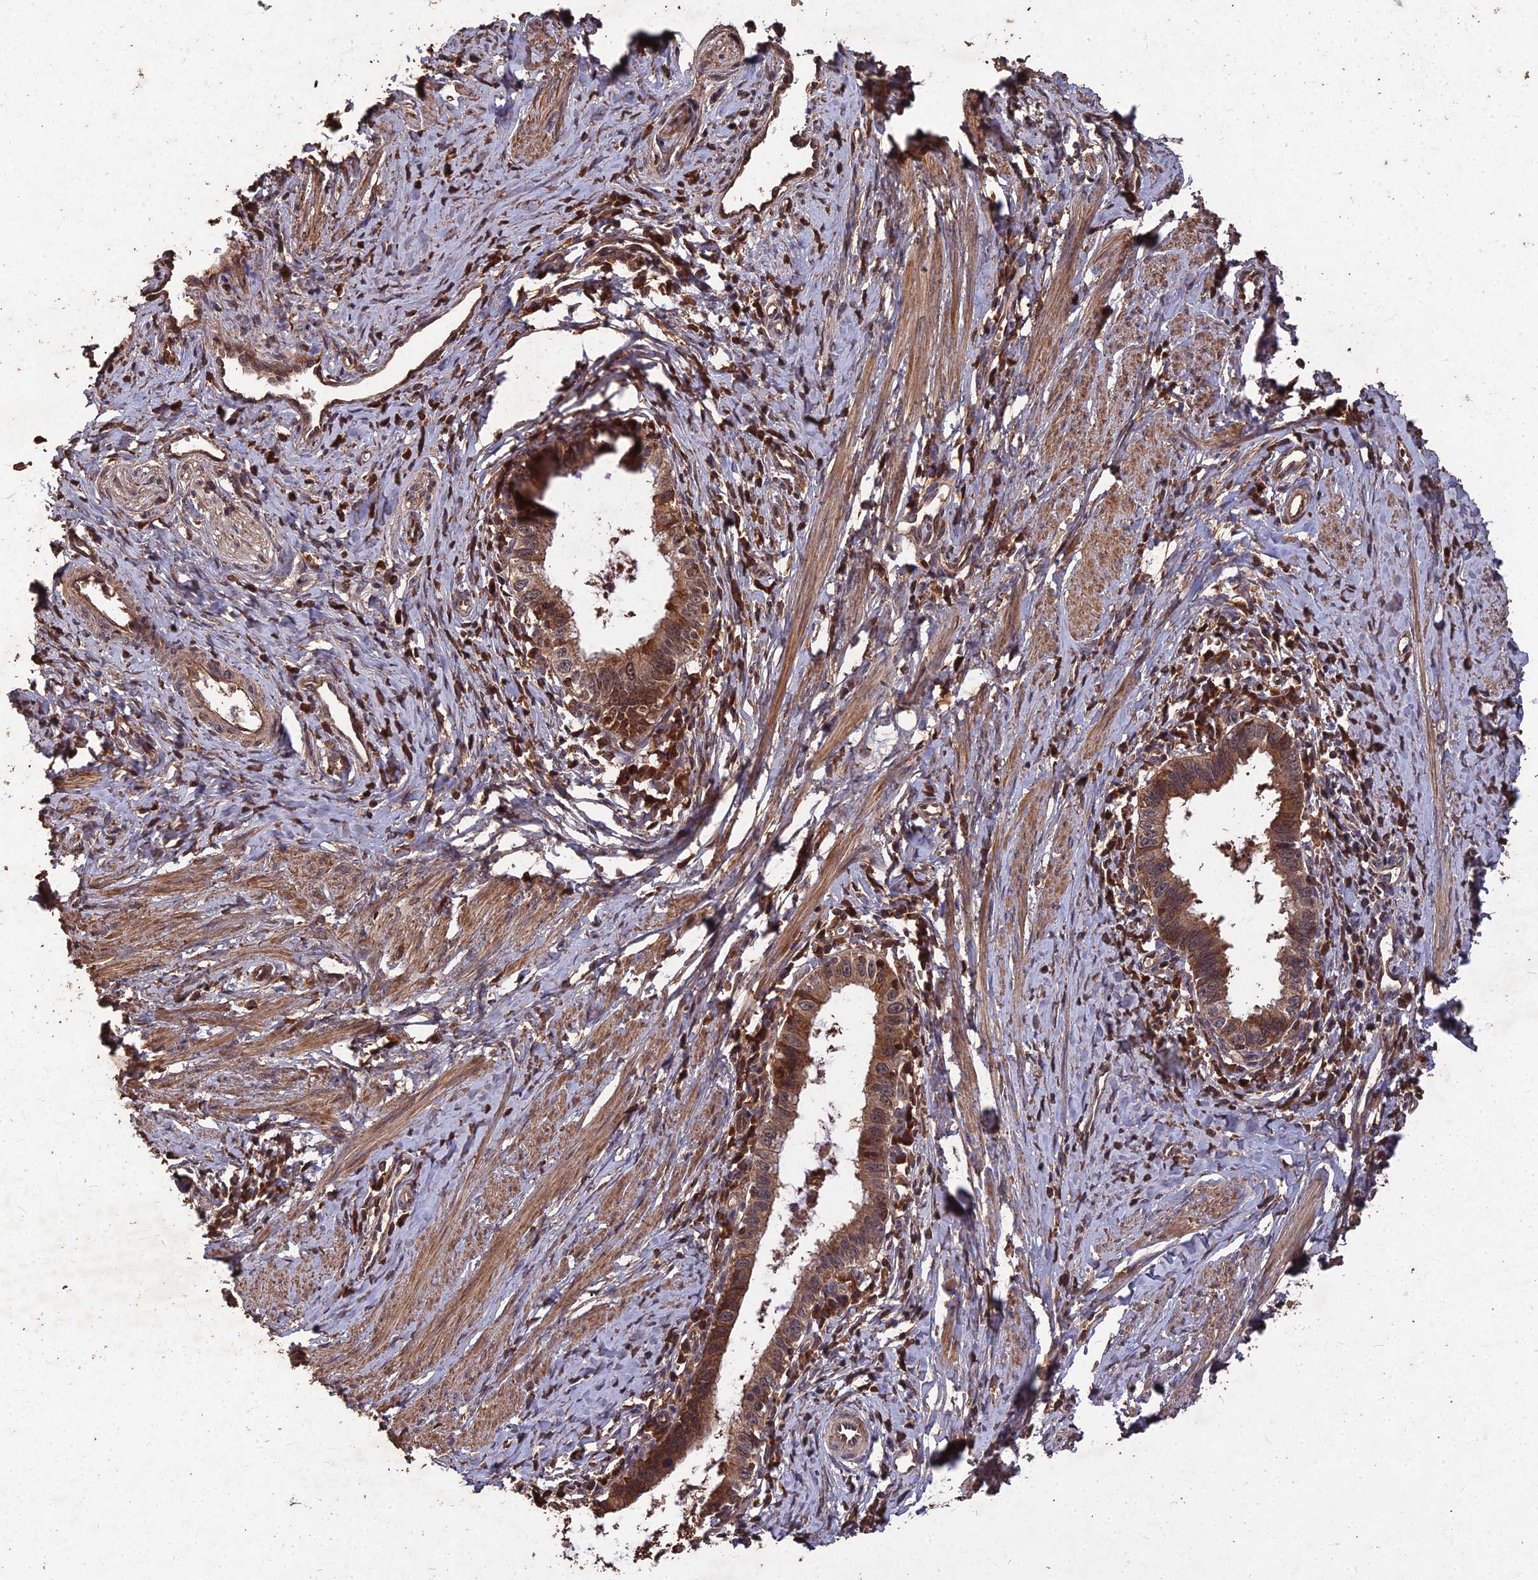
{"staining": {"intensity": "moderate", "quantity": ">75%", "location": "cytoplasmic/membranous"}, "tissue": "cervical cancer", "cell_type": "Tumor cells", "image_type": "cancer", "snomed": [{"axis": "morphology", "description": "Adenocarcinoma, NOS"}, {"axis": "topography", "description": "Cervix"}], "caption": "Human cervical cancer stained with a brown dye displays moderate cytoplasmic/membranous positive expression in about >75% of tumor cells.", "gene": "SYMPK", "patient": {"sex": "female", "age": 36}}